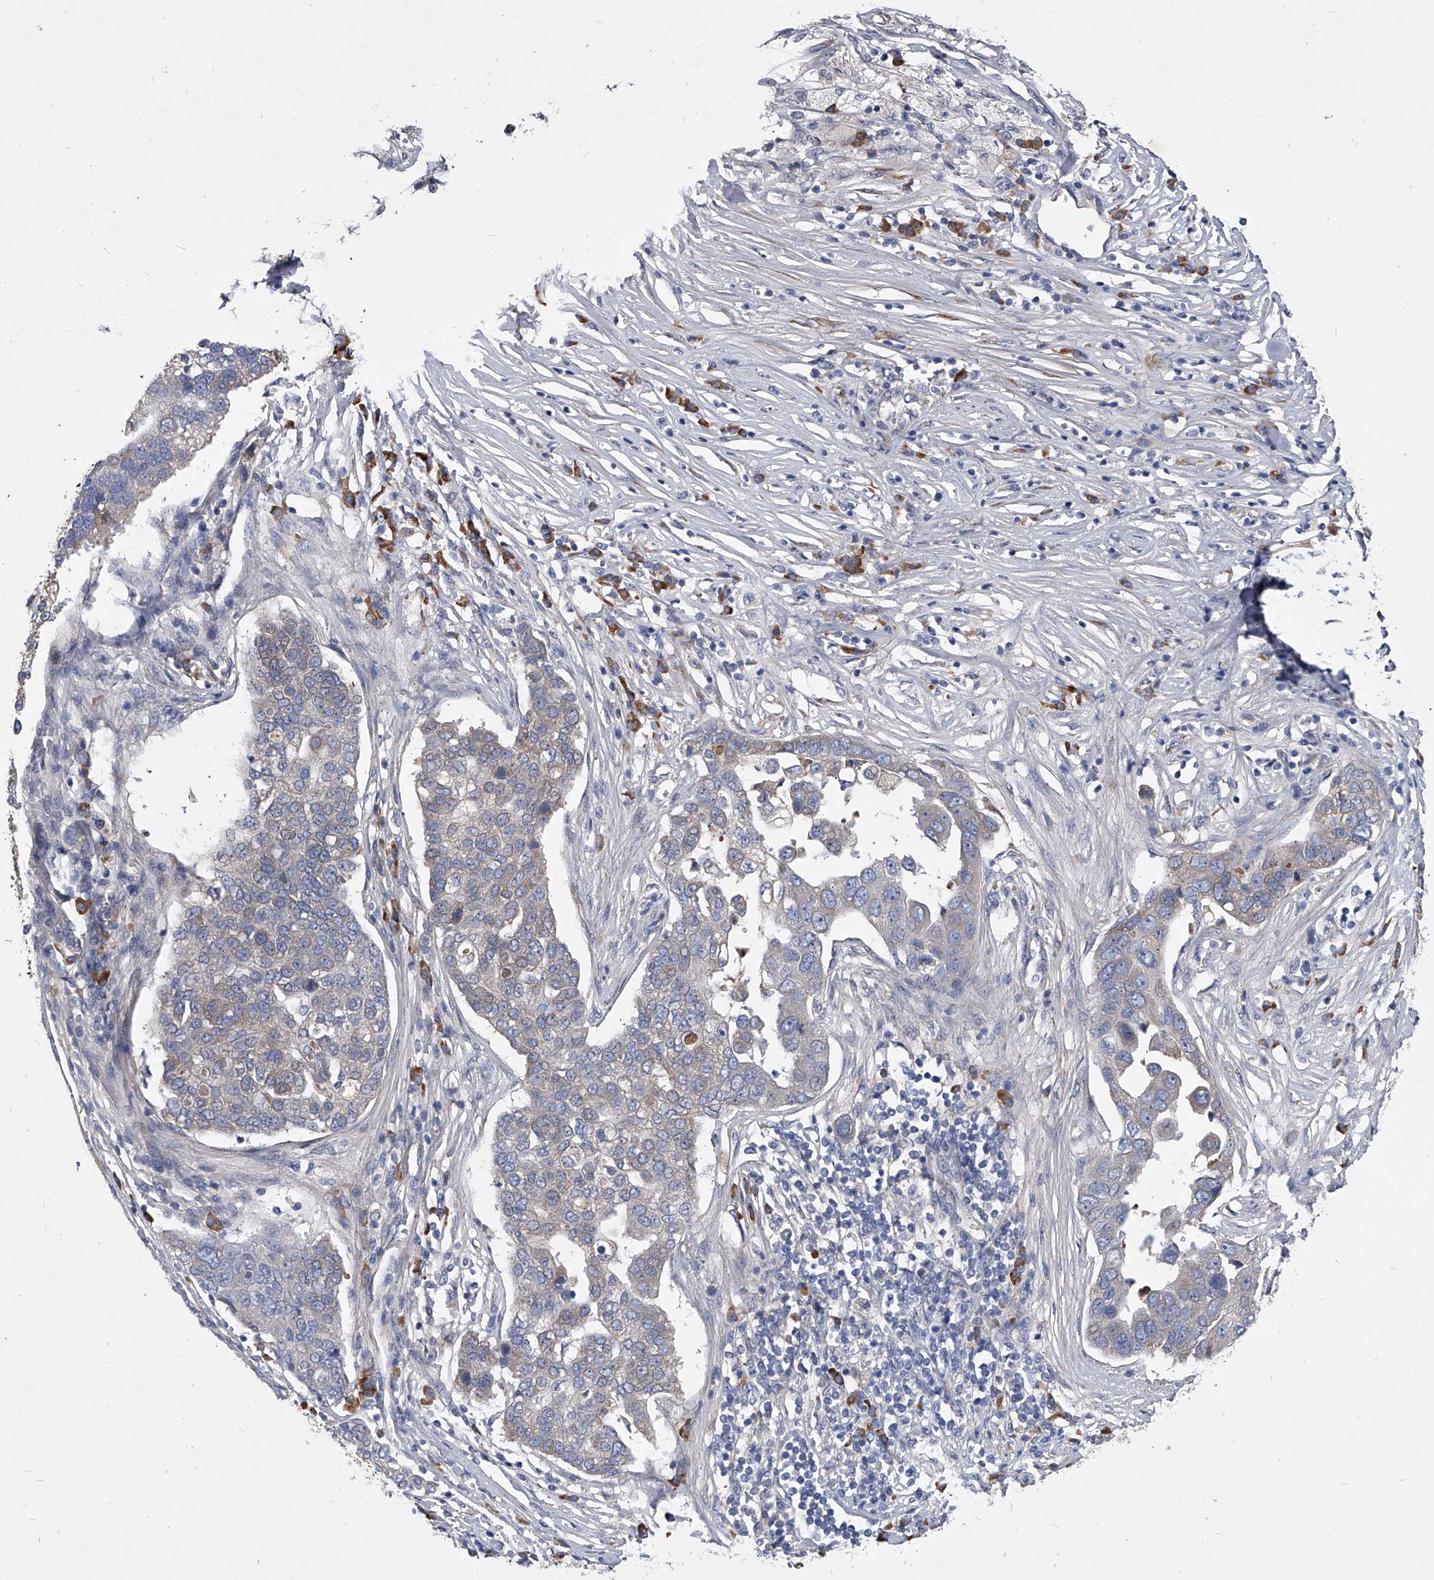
{"staining": {"intensity": "negative", "quantity": "none", "location": "none"}, "tissue": "pancreatic cancer", "cell_type": "Tumor cells", "image_type": "cancer", "snomed": [{"axis": "morphology", "description": "Adenocarcinoma, NOS"}, {"axis": "topography", "description": "Pancreas"}], "caption": "The photomicrograph exhibits no significant positivity in tumor cells of pancreatic cancer.", "gene": "CCR4", "patient": {"sex": "female", "age": 61}}